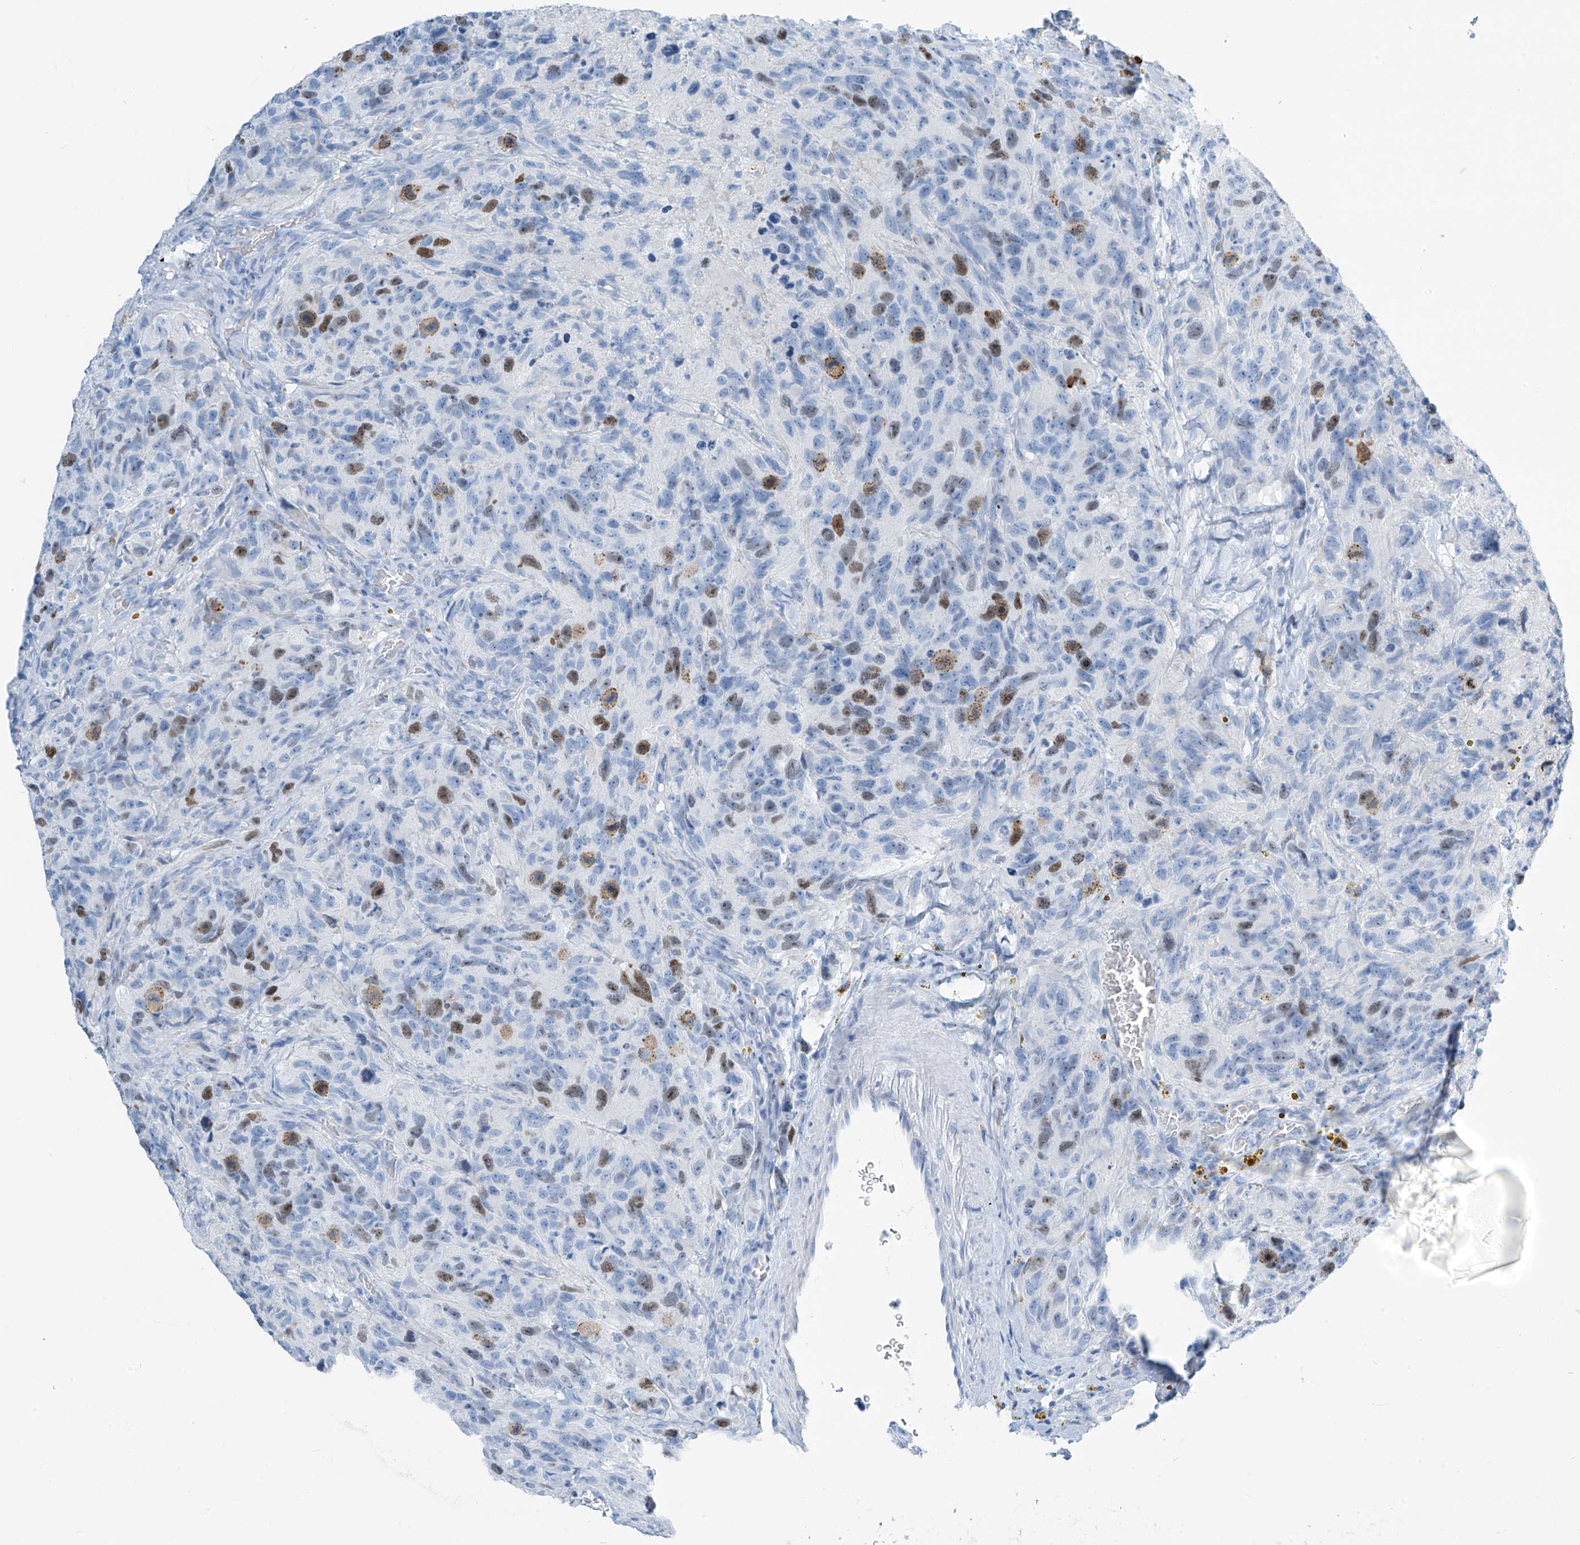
{"staining": {"intensity": "moderate", "quantity": "<25%", "location": "nuclear"}, "tissue": "glioma", "cell_type": "Tumor cells", "image_type": "cancer", "snomed": [{"axis": "morphology", "description": "Glioma, malignant, High grade"}, {"axis": "topography", "description": "Brain"}], "caption": "Immunohistochemistry (IHC) image of malignant glioma (high-grade) stained for a protein (brown), which exhibits low levels of moderate nuclear staining in approximately <25% of tumor cells.", "gene": "SGO2", "patient": {"sex": "male", "age": 69}}